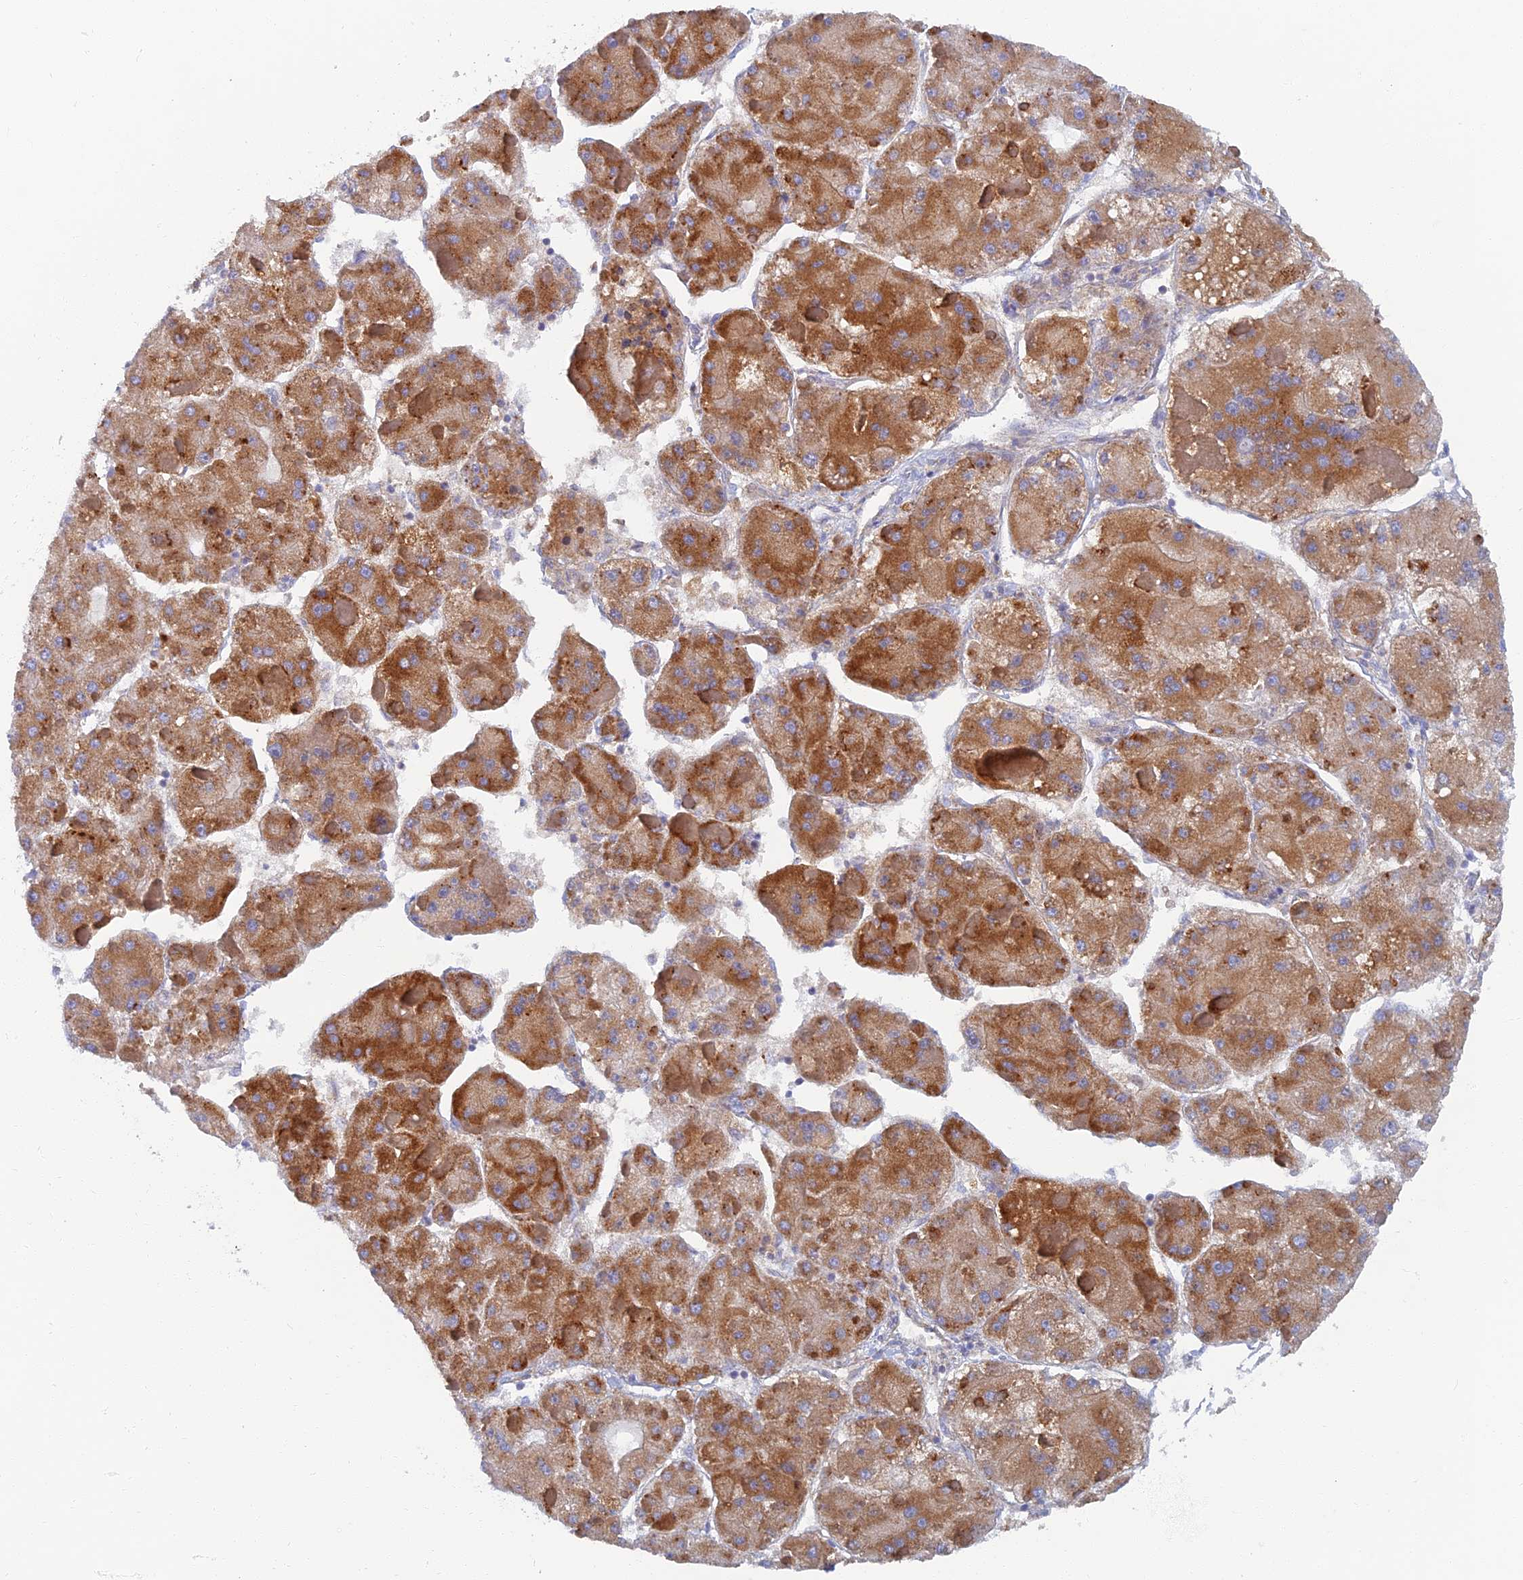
{"staining": {"intensity": "moderate", "quantity": ">75%", "location": "cytoplasmic/membranous"}, "tissue": "liver cancer", "cell_type": "Tumor cells", "image_type": "cancer", "snomed": [{"axis": "morphology", "description": "Carcinoma, Hepatocellular, NOS"}, {"axis": "topography", "description": "Liver"}], "caption": "IHC micrograph of liver hepatocellular carcinoma stained for a protein (brown), which reveals medium levels of moderate cytoplasmic/membranous expression in about >75% of tumor cells.", "gene": "TMEM44", "patient": {"sex": "female", "age": 73}}